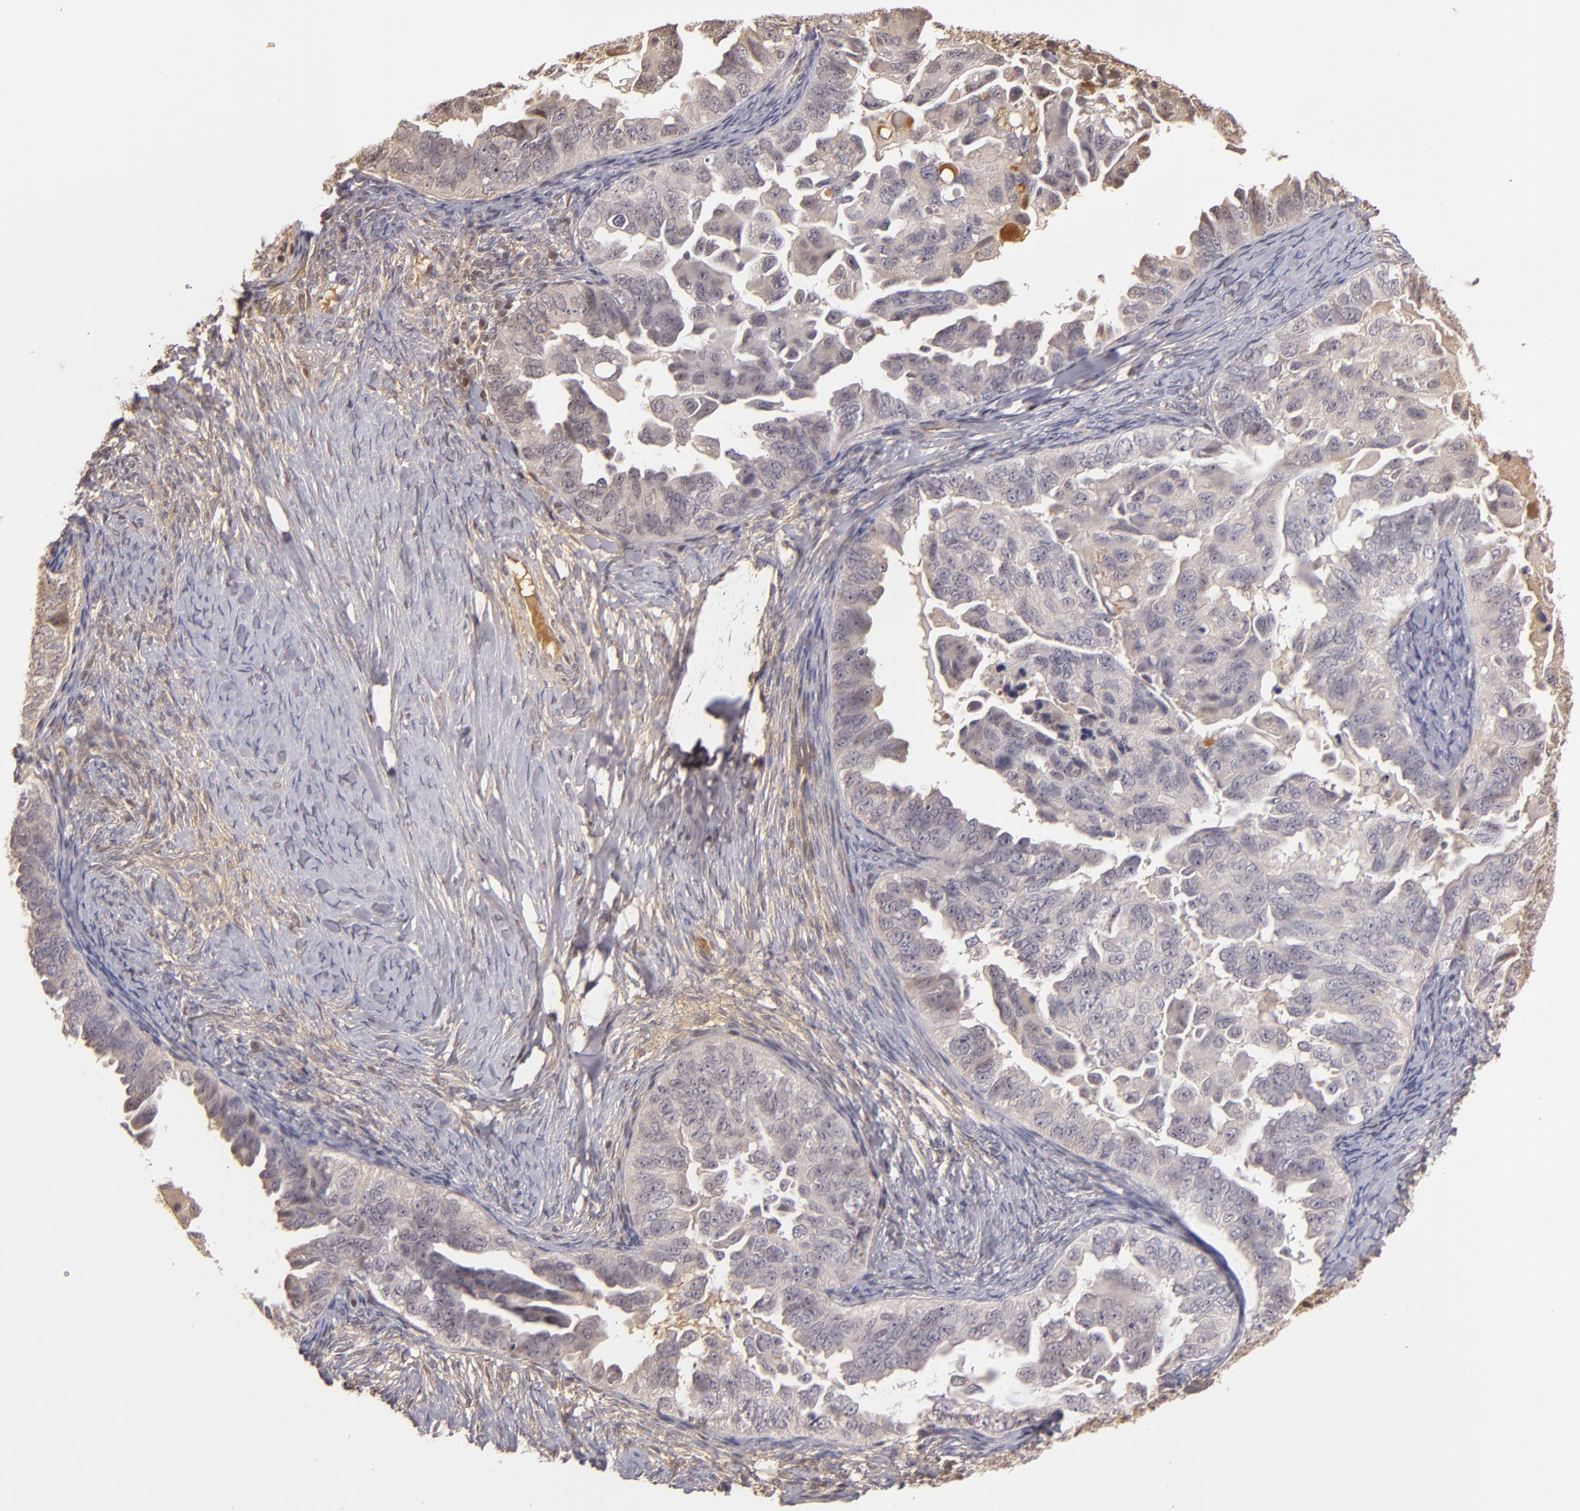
{"staining": {"intensity": "weak", "quantity": ">75%", "location": "cytoplasmic/membranous"}, "tissue": "ovarian cancer", "cell_type": "Tumor cells", "image_type": "cancer", "snomed": [{"axis": "morphology", "description": "Cystadenocarcinoma, serous, NOS"}, {"axis": "topography", "description": "Ovary"}], "caption": "Human ovarian serous cystadenocarcinoma stained with a protein marker shows weak staining in tumor cells.", "gene": "LRG1", "patient": {"sex": "female", "age": 82}}